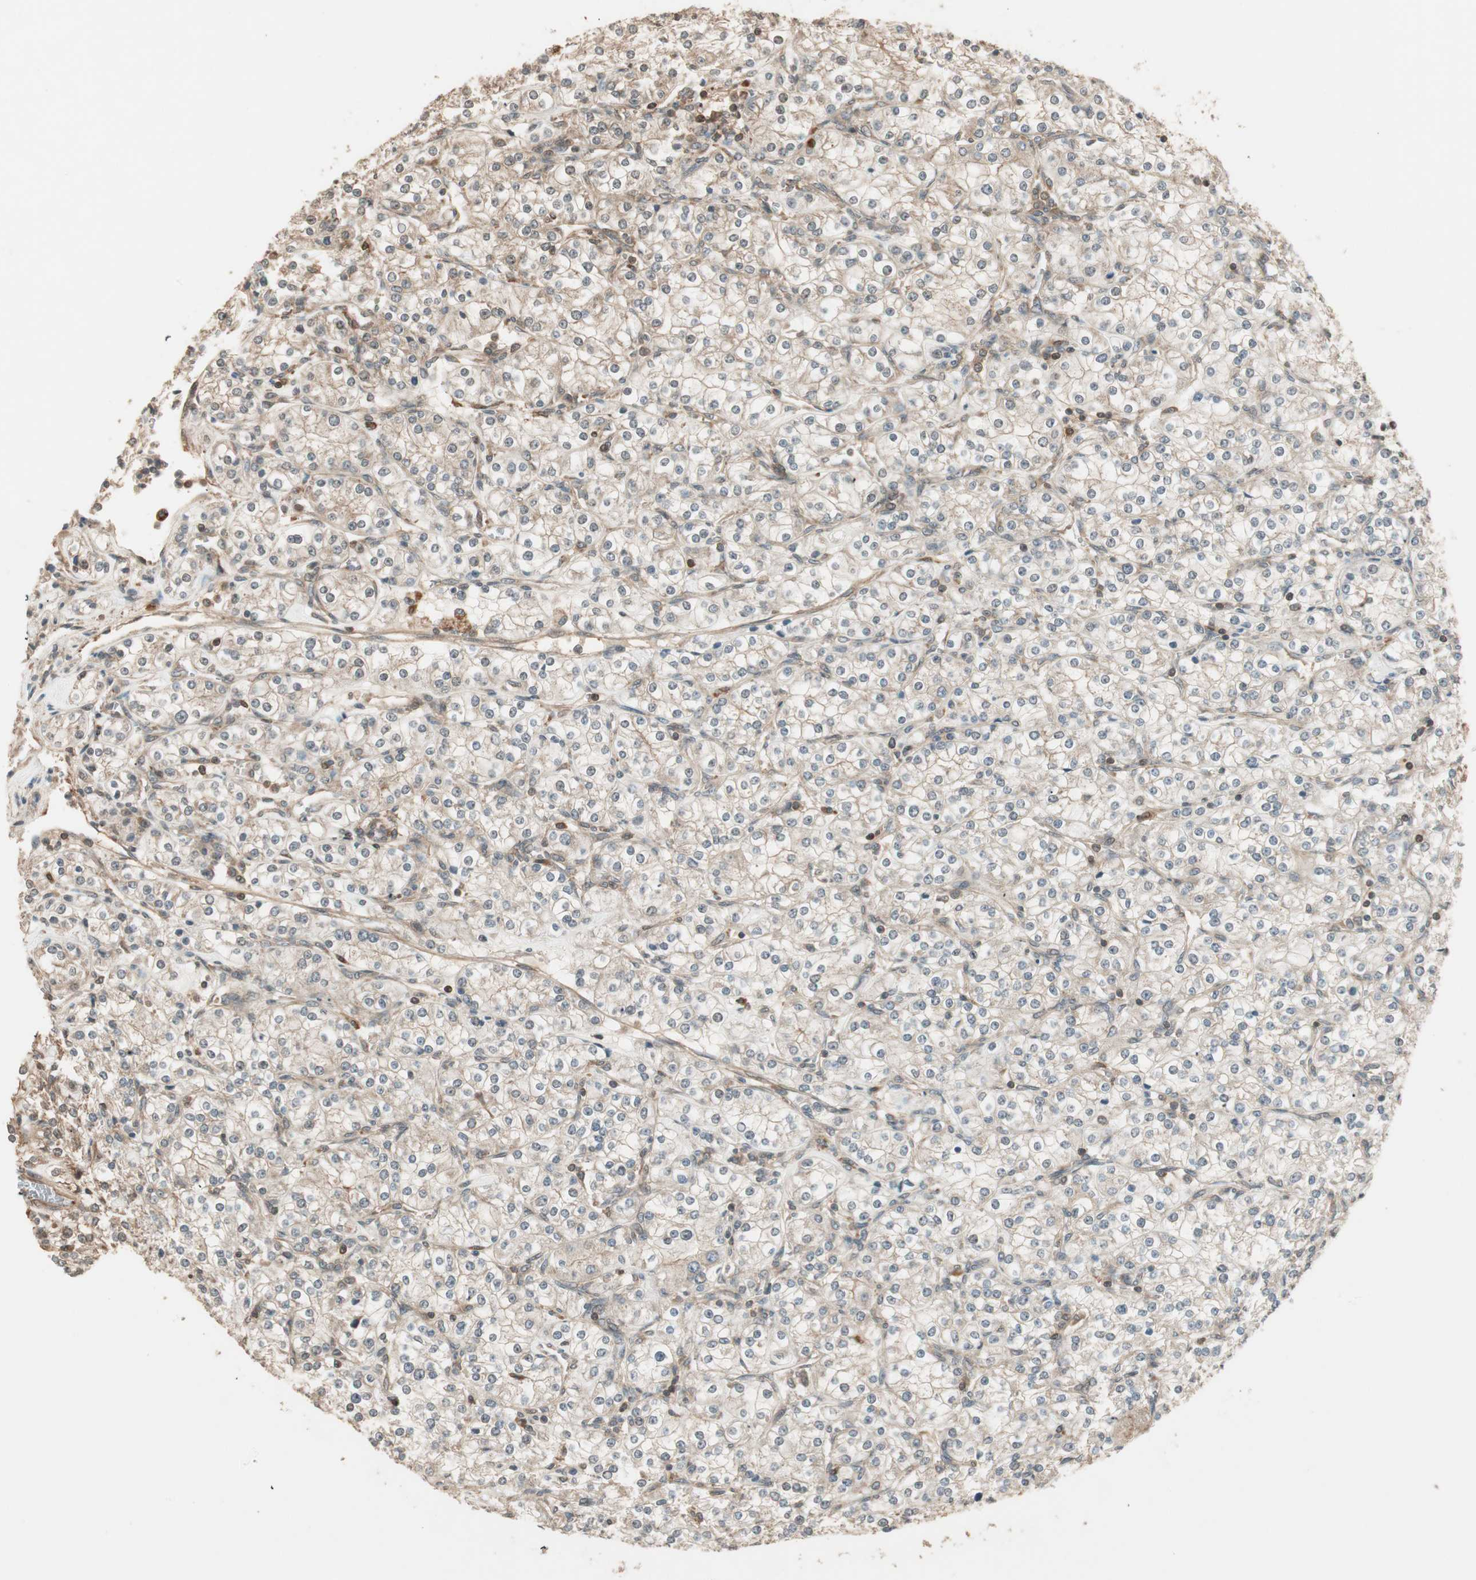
{"staining": {"intensity": "weak", "quantity": ">75%", "location": "cytoplasmic/membranous"}, "tissue": "renal cancer", "cell_type": "Tumor cells", "image_type": "cancer", "snomed": [{"axis": "morphology", "description": "Adenocarcinoma, NOS"}, {"axis": "topography", "description": "Kidney"}], "caption": "IHC of renal adenocarcinoma demonstrates low levels of weak cytoplasmic/membranous staining in approximately >75% of tumor cells.", "gene": "CNOT4", "patient": {"sex": "male", "age": 77}}